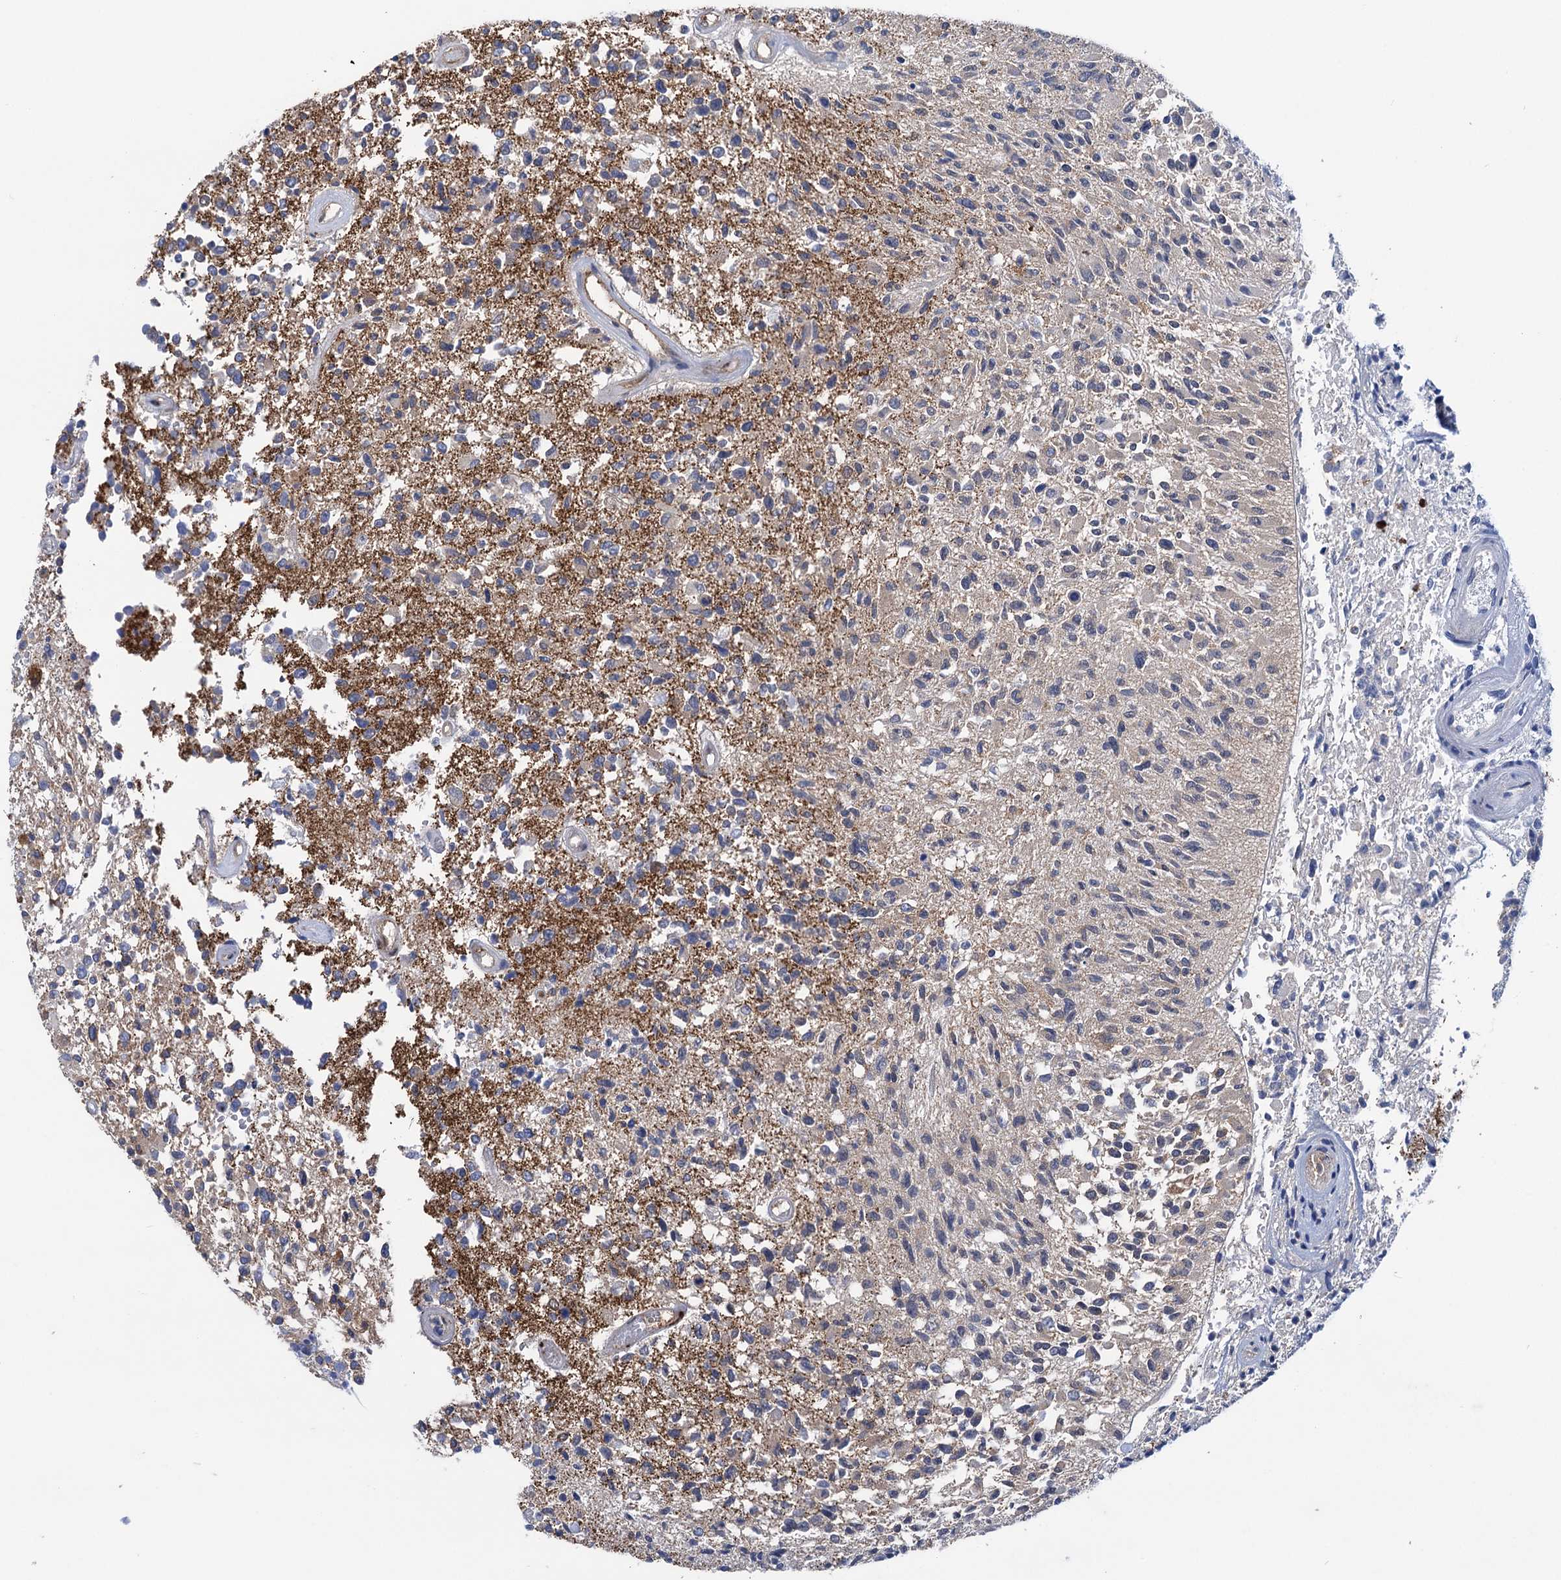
{"staining": {"intensity": "weak", "quantity": "<25%", "location": "cytoplasmic/membranous"}, "tissue": "glioma", "cell_type": "Tumor cells", "image_type": "cancer", "snomed": [{"axis": "morphology", "description": "Glioma, malignant, High grade"}, {"axis": "morphology", "description": "Glioblastoma, NOS"}, {"axis": "topography", "description": "Brain"}], "caption": "DAB immunohistochemical staining of glioblastoma demonstrates no significant expression in tumor cells. The staining is performed using DAB brown chromogen with nuclei counter-stained in using hematoxylin.", "gene": "ZNRD2", "patient": {"sex": "male", "age": 60}}